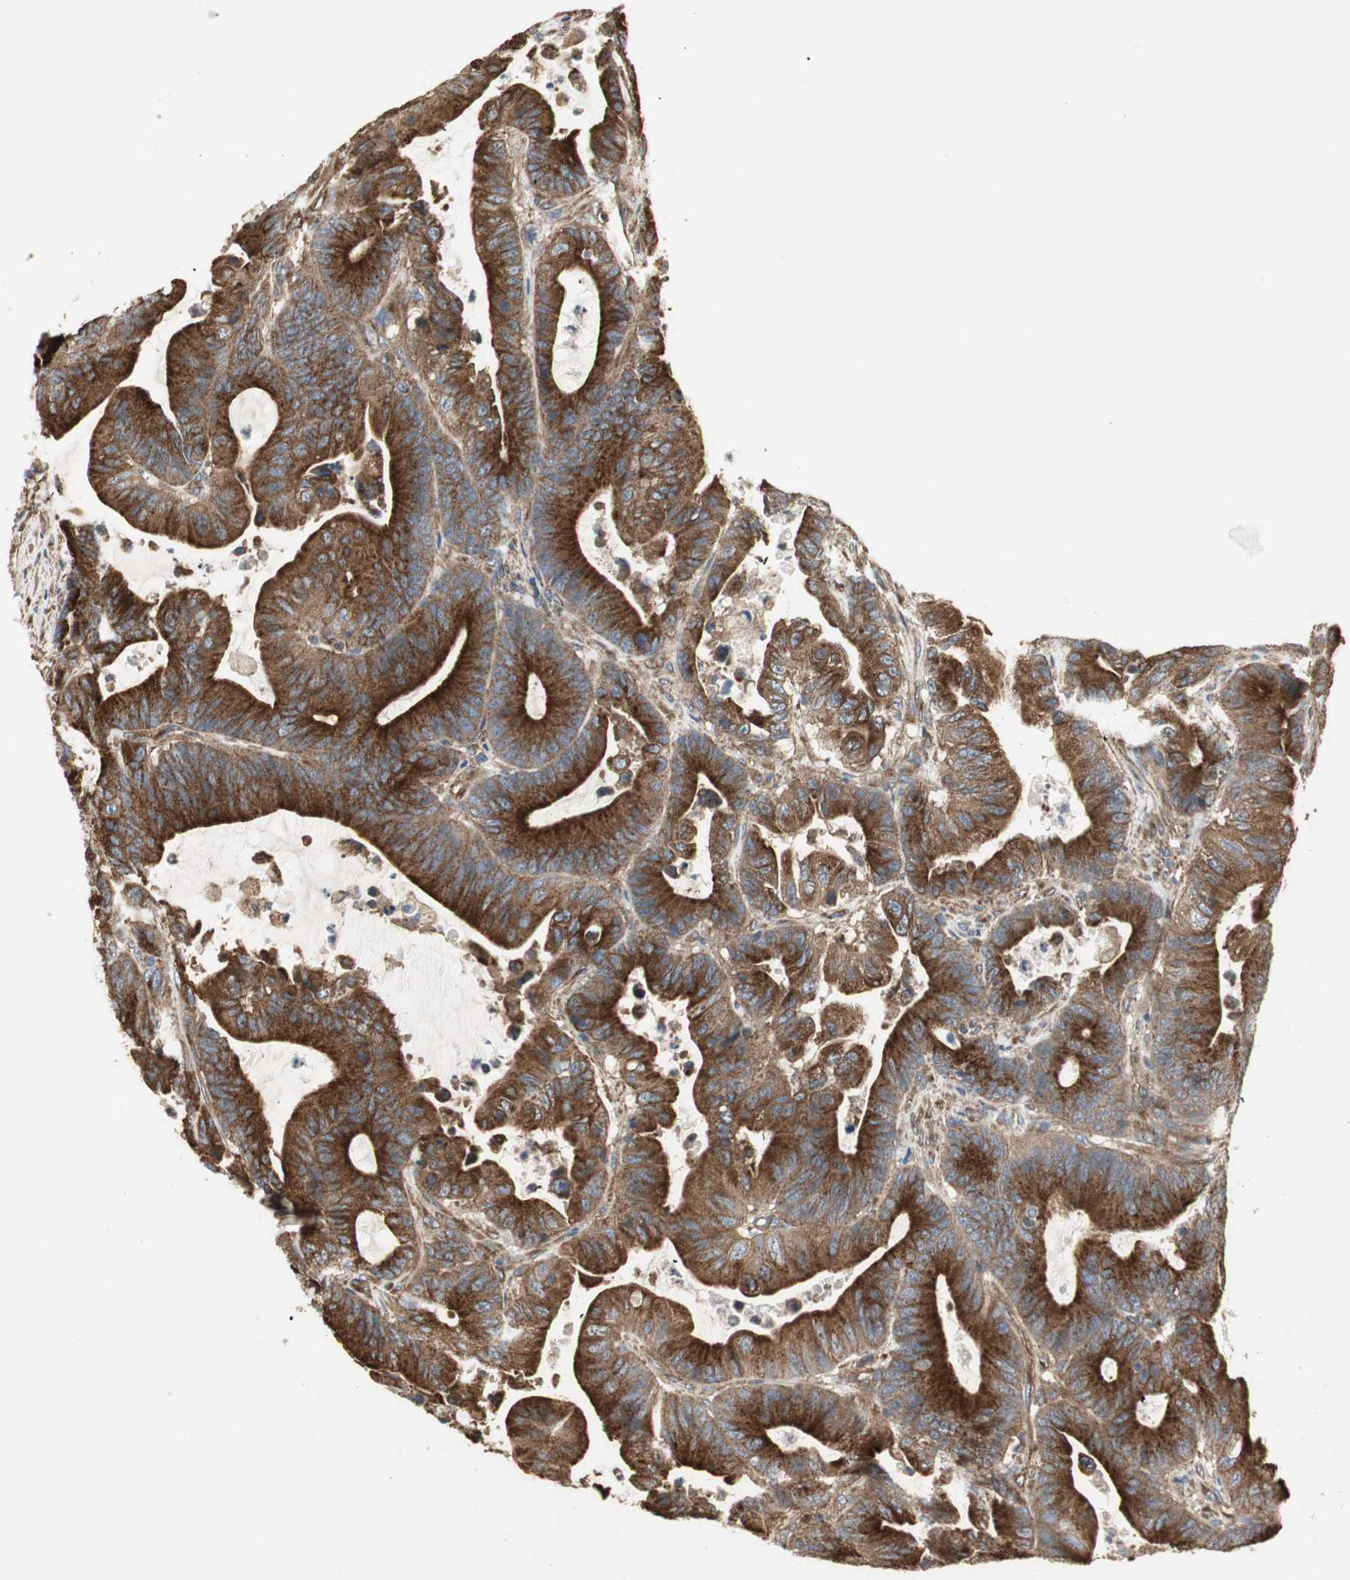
{"staining": {"intensity": "strong", "quantity": ">75%", "location": "cytoplasmic/membranous"}, "tissue": "colorectal cancer", "cell_type": "Tumor cells", "image_type": "cancer", "snomed": [{"axis": "morphology", "description": "Adenocarcinoma, NOS"}, {"axis": "topography", "description": "Colon"}], "caption": "Brown immunohistochemical staining in adenocarcinoma (colorectal) shows strong cytoplasmic/membranous staining in approximately >75% of tumor cells.", "gene": "H6PD", "patient": {"sex": "female", "age": 84}}